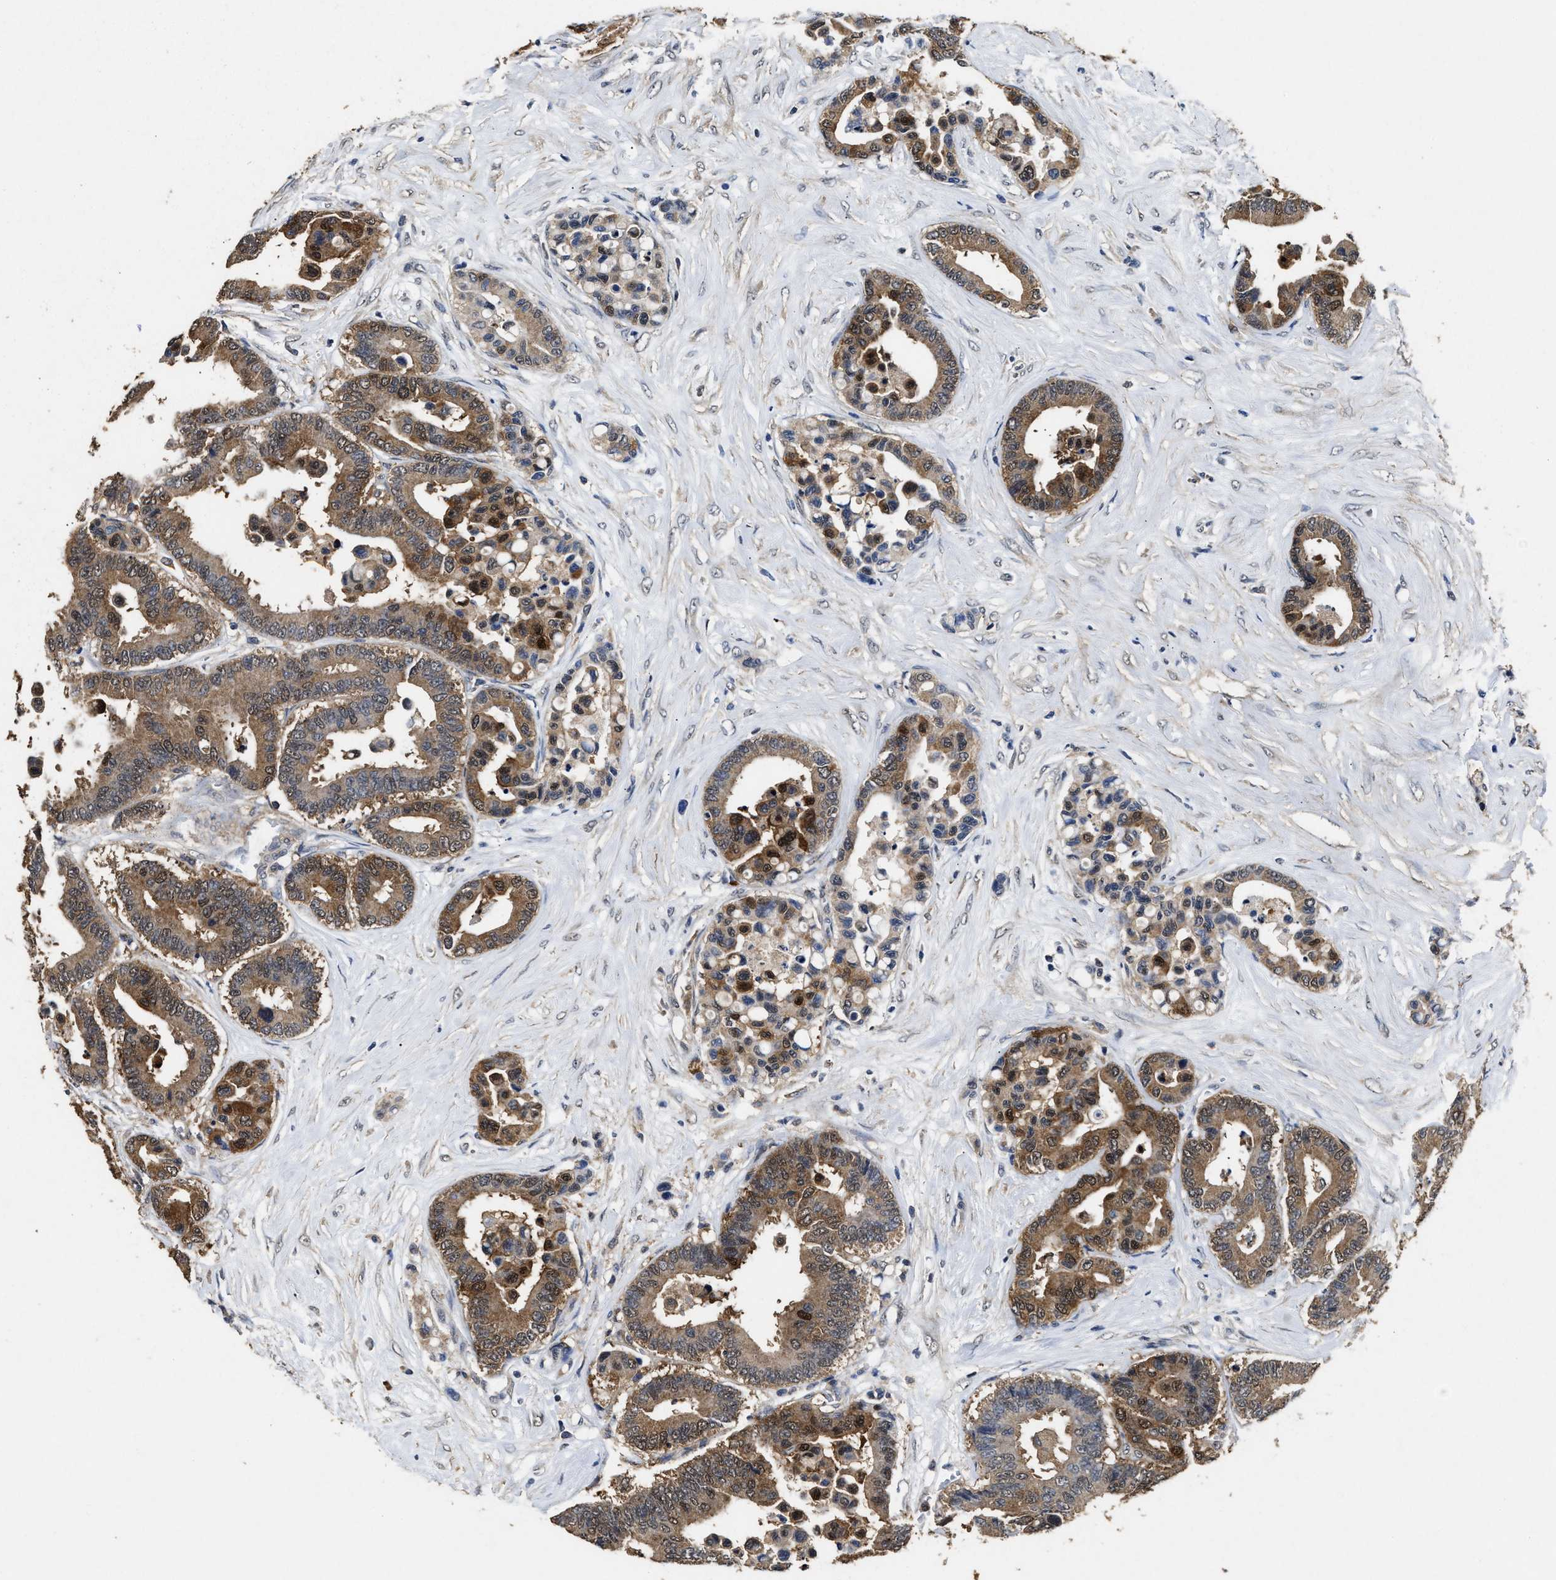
{"staining": {"intensity": "moderate", "quantity": ">75%", "location": "cytoplasmic/membranous,nuclear"}, "tissue": "colorectal cancer", "cell_type": "Tumor cells", "image_type": "cancer", "snomed": [{"axis": "morphology", "description": "Normal tissue, NOS"}, {"axis": "morphology", "description": "Adenocarcinoma, NOS"}, {"axis": "topography", "description": "Colon"}], "caption": "Brown immunohistochemical staining in human adenocarcinoma (colorectal) shows moderate cytoplasmic/membranous and nuclear expression in about >75% of tumor cells. (brown staining indicates protein expression, while blue staining denotes nuclei).", "gene": "ACAT2", "patient": {"sex": "male", "age": 82}}